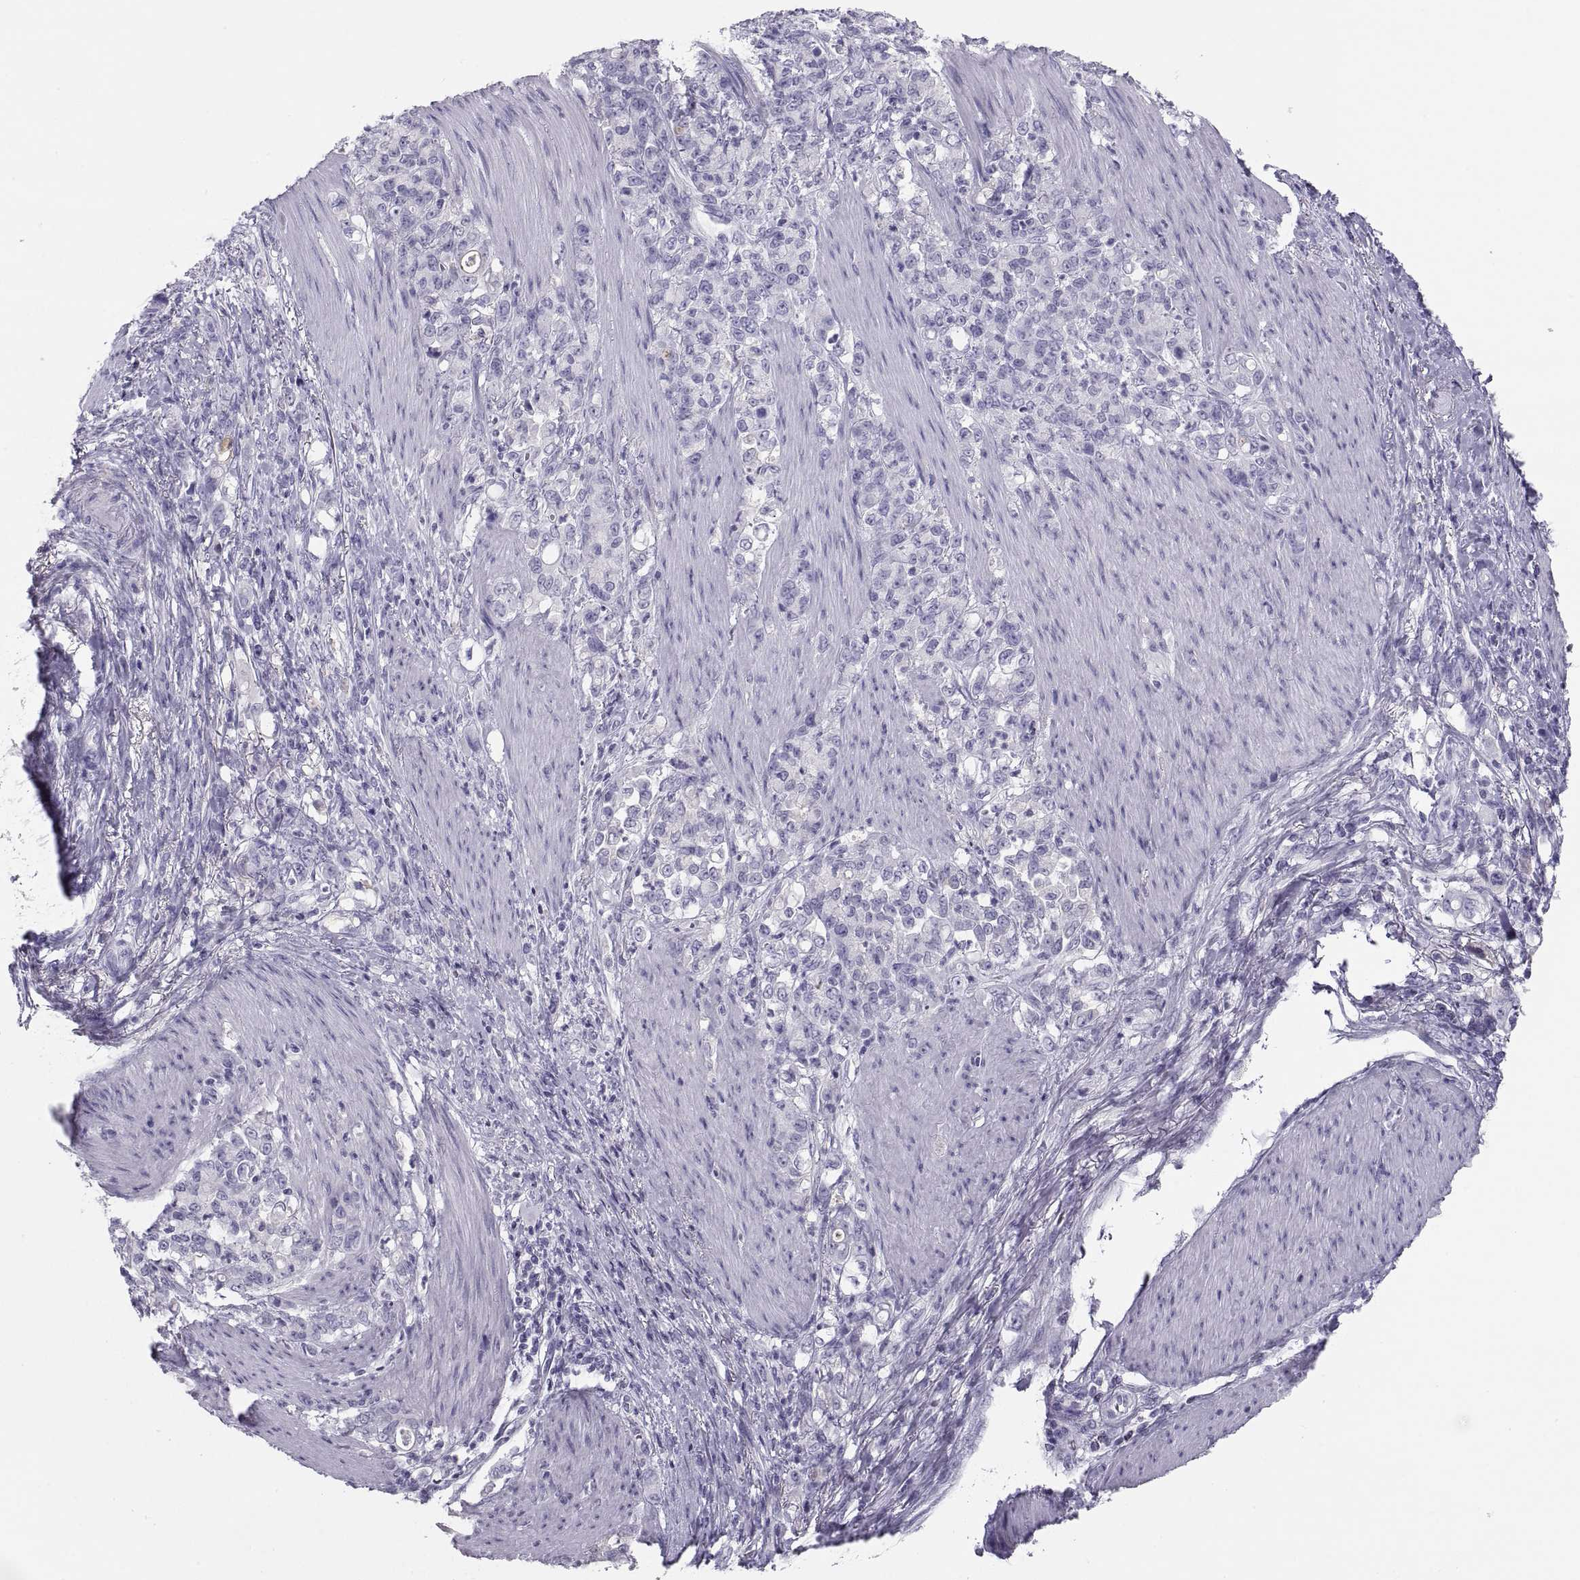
{"staining": {"intensity": "negative", "quantity": "none", "location": "none"}, "tissue": "stomach cancer", "cell_type": "Tumor cells", "image_type": "cancer", "snomed": [{"axis": "morphology", "description": "Adenocarcinoma, NOS"}, {"axis": "topography", "description": "Stomach"}], "caption": "Immunohistochemical staining of human stomach cancer (adenocarcinoma) demonstrates no significant positivity in tumor cells.", "gene": "MAGEB2", "patient": {"sex": "female", "age": 79}}